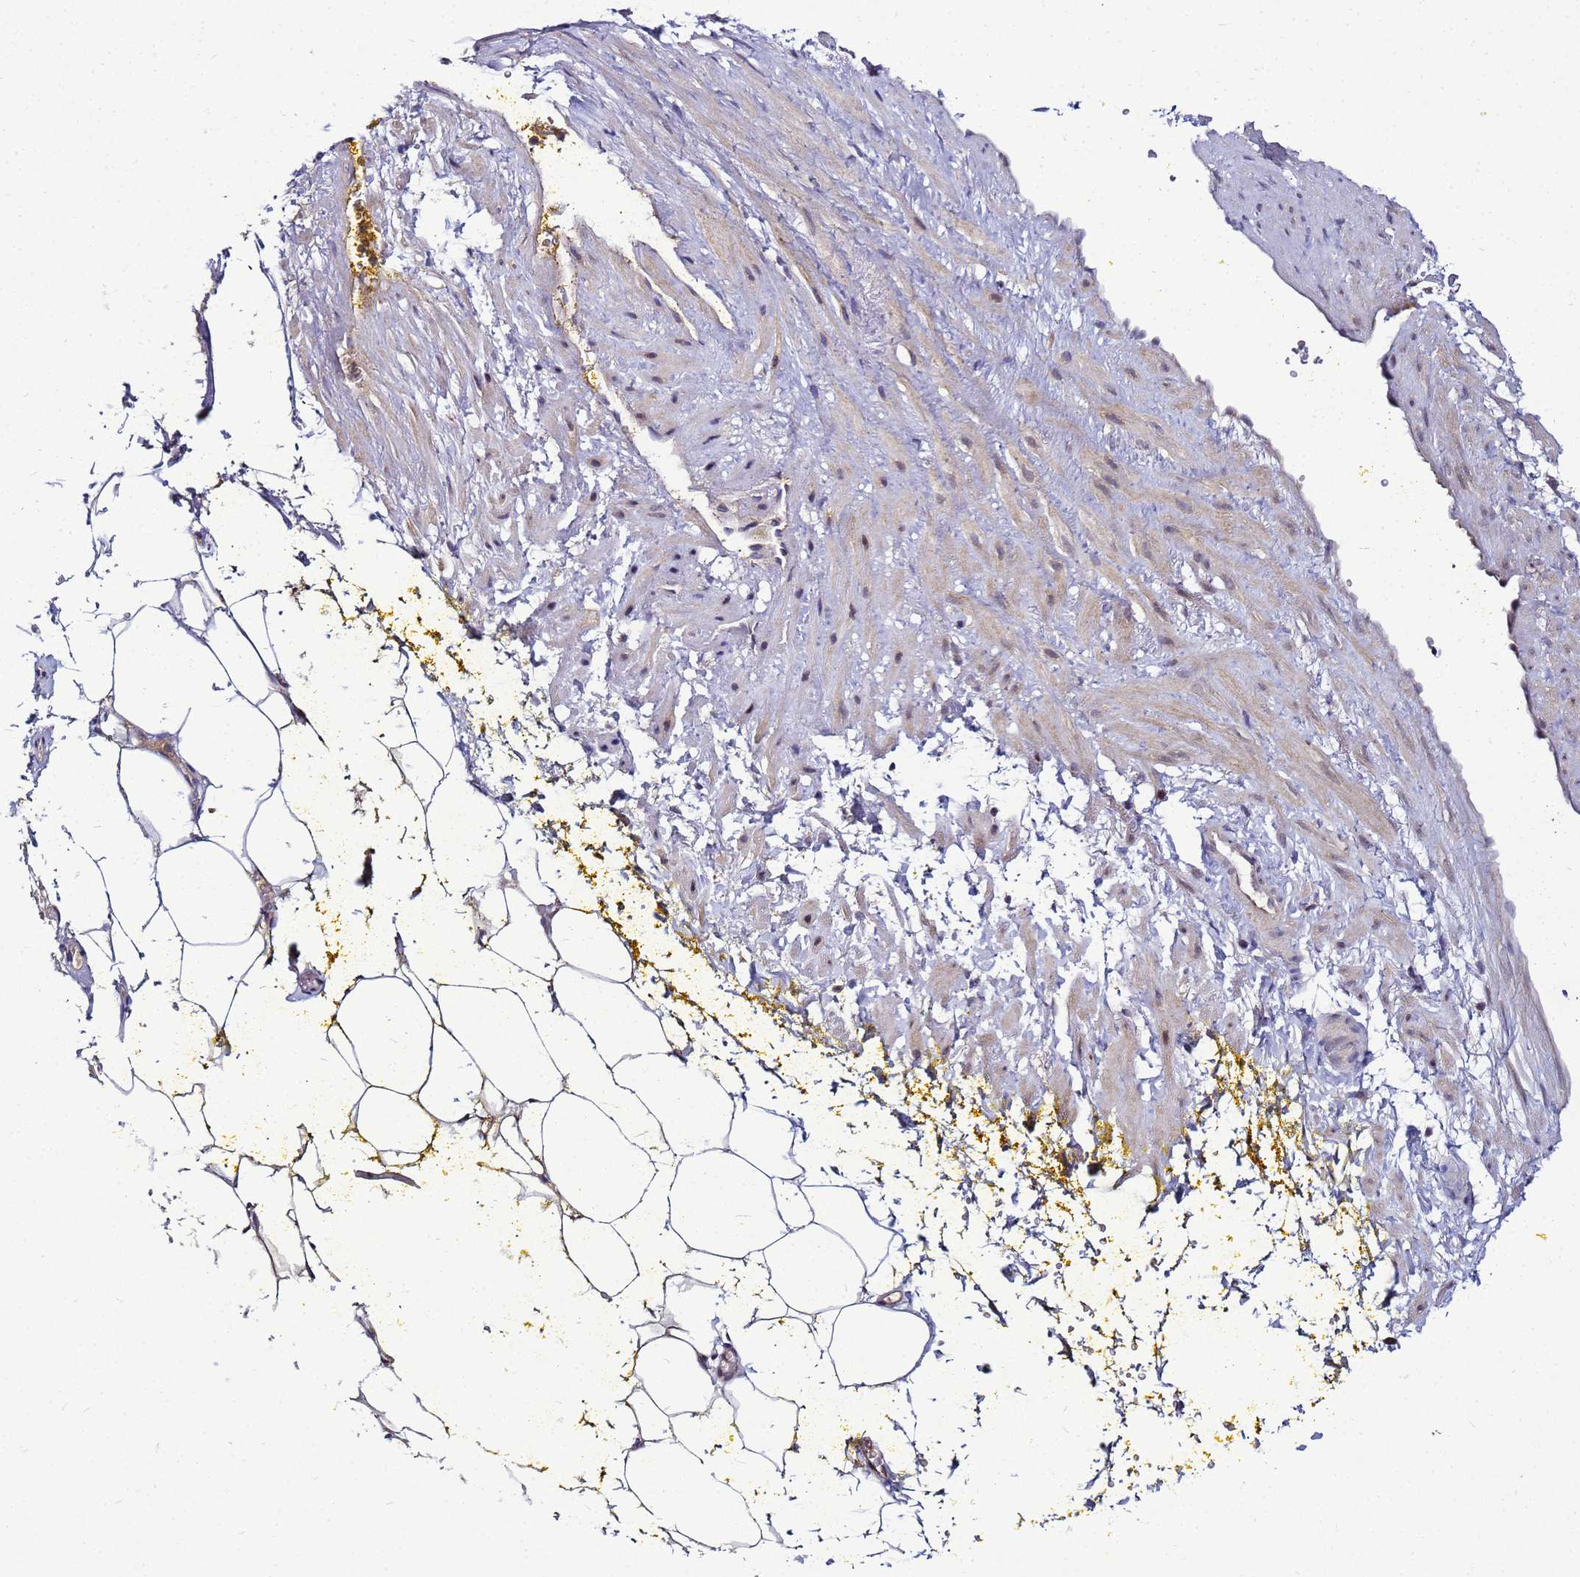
{"staining": {"intensity": "weak", "quantity": "25%-75%", "location": "cytoplasmic/membranous"}, "tissue": "adipose tissue", "cell_type": "Adipocytes", "image_type": "normal", "snomed": [{"axis": "morphology", "description": "Normal tissue, NOS"}, {"axis": "morphology", "description": "Adenocarcinoma, Low grade"}, {"axis": "topography", "description": "Prostate"}, {"axis": "topography", "description": "Peripheral nerve tissue"}], "caption": "Immunohistochemical staining of unremarkable adipose tissue reveals low levels of weak cytoplasmic/membranous positivity in about 25%-75% of adipocytes. The staining was performed using DAB (3,3'-diaminobenzidine), with brown indicating positive protein expression. Nuclei are stained blue with hematoxylin.", "gene": "SAT1", "patient": {"sex": "male", "age": 63}}